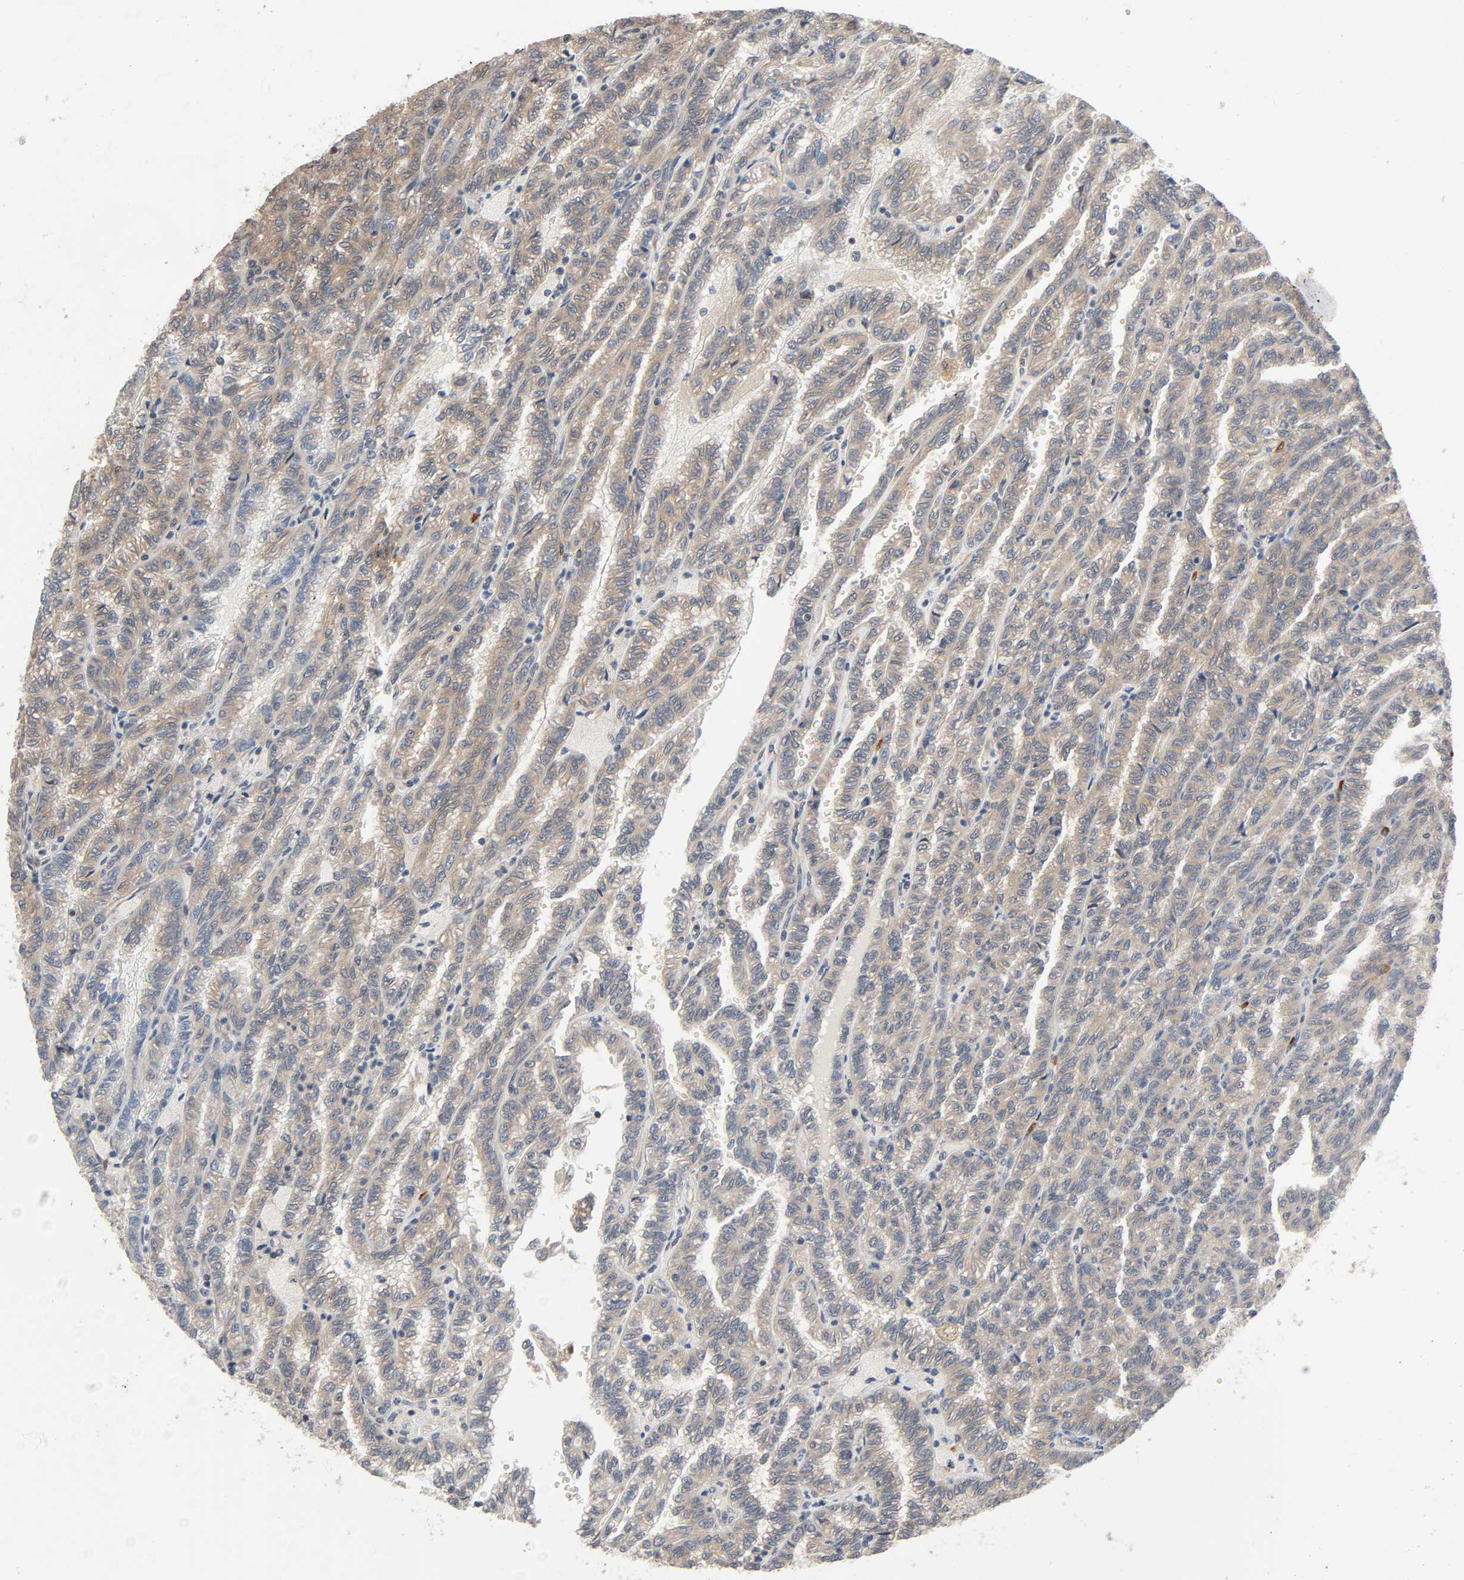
{"staining": {"intensity": "weak", "quantity": ">75%", "location": "cytoplasmic/membranous"}, "tissue": "renal cancer", "cell_type": "Tumor cells", "image_type": "cancer", "snomed": [{"axis": "morphology", "description": "Inflammation, NOS"}, {"axis": "morphology", "description": "Adenocarcinoma, NOS"}, {"axis": "topography", "description": "Kidney"}], "caption": "Weak cytoplasmic/membranous positivity for a protein is seen in approximately >75% of tumor cells of adenocarcinoma (renal) using immunohistochemistry (IHC).", "gene": "PPP2R1B", "patient": {"sex": "male", "age": 68}}